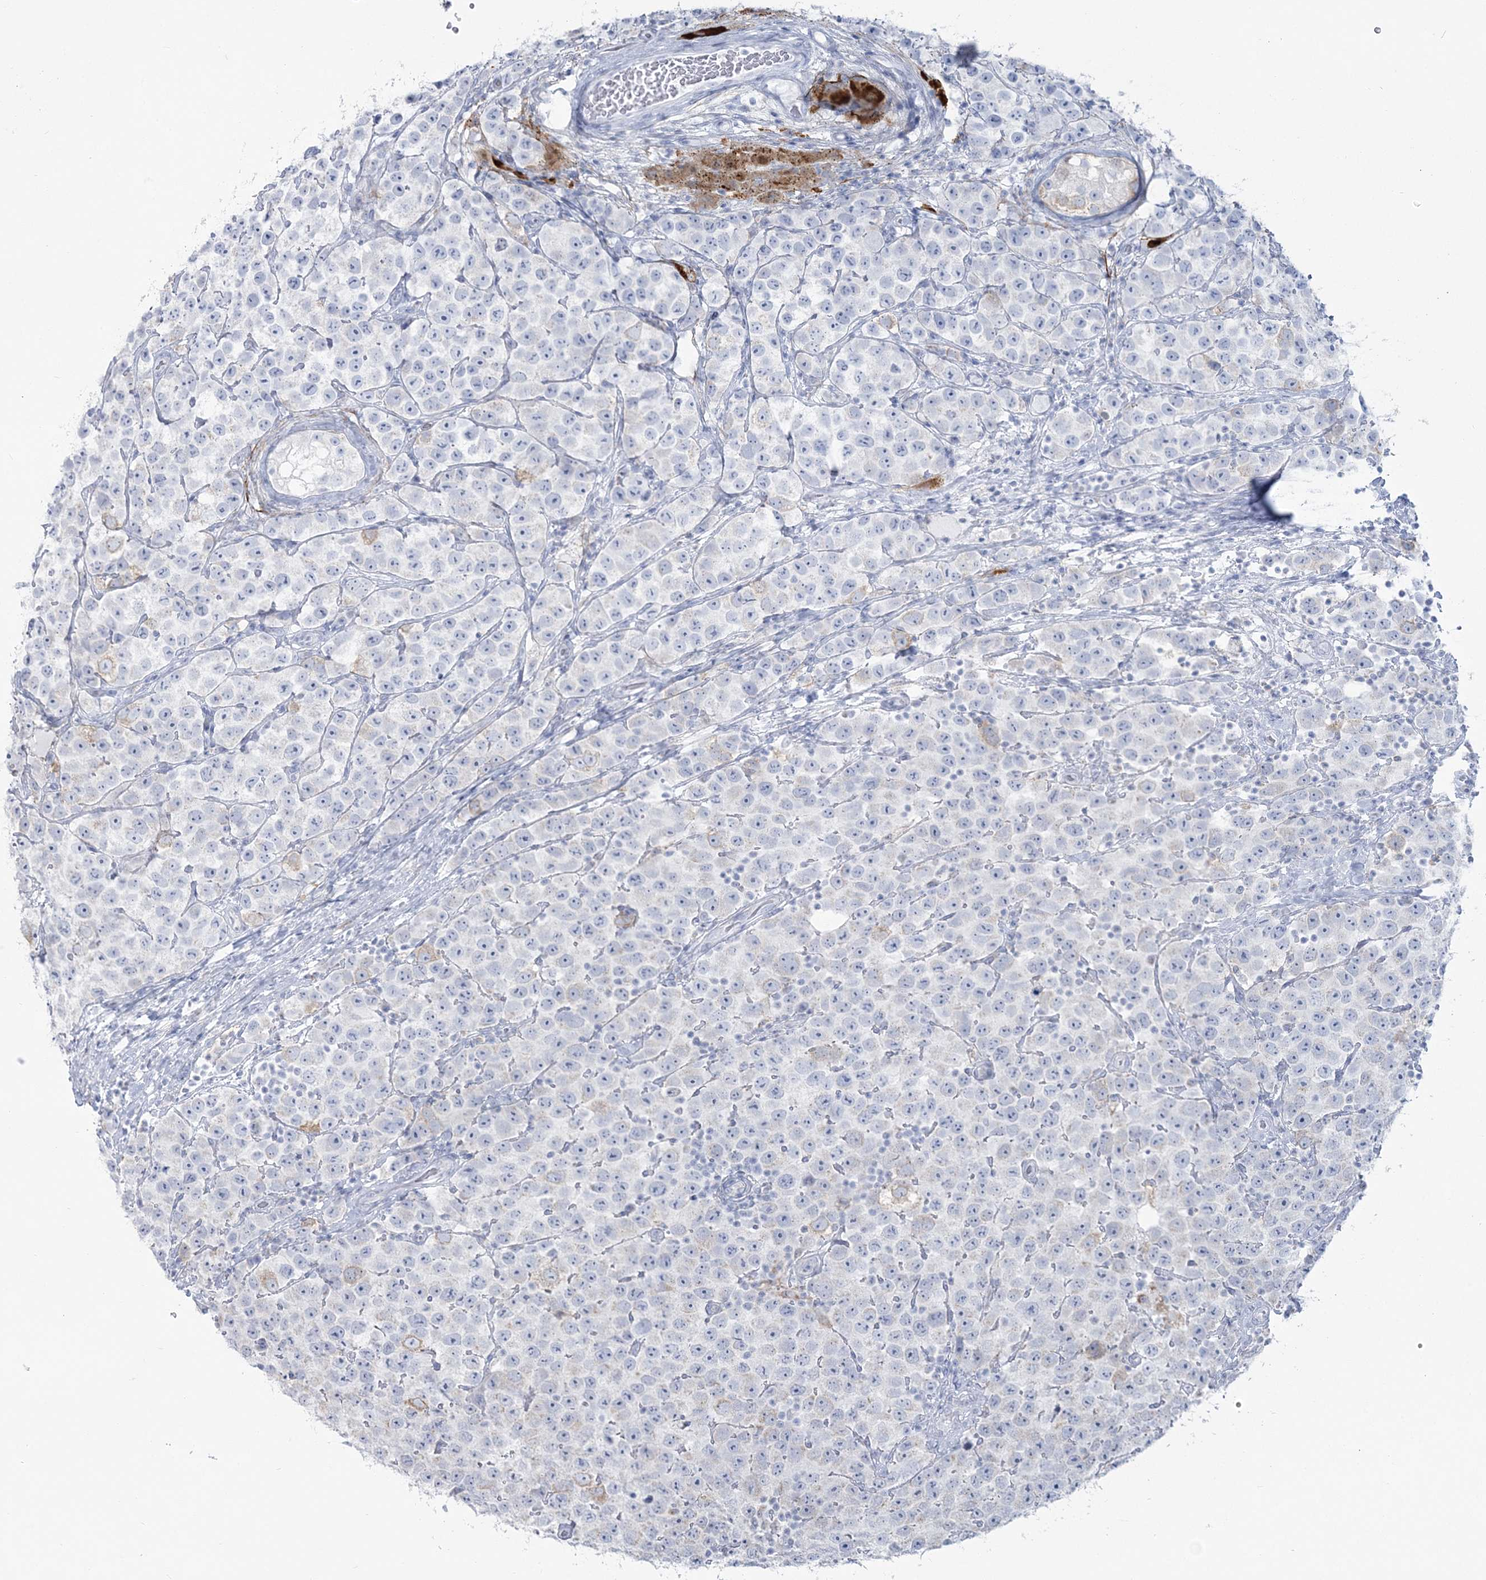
{"staining": {"intensity": "negative", "quantity": "none", "location": "none"}, "tissue": "testis cancer", "cell_type": "Tumor cells", "image_type": "cancer", "snomed": [{"axis": "morphology", "description": "Seminoma, NOS"}, {"axis": "topography", "description": "Testis"}], "caption": "A micrograph of human testis cancer is negative for staining in tumor cells. The staining is performed using DAB (3,3'-diaminobenzidine) brown chromogen with nuclei counter-stained in using hematoxylin.", "gene": "ZNF843", "patient": {"sex": "male", "age": 28}}